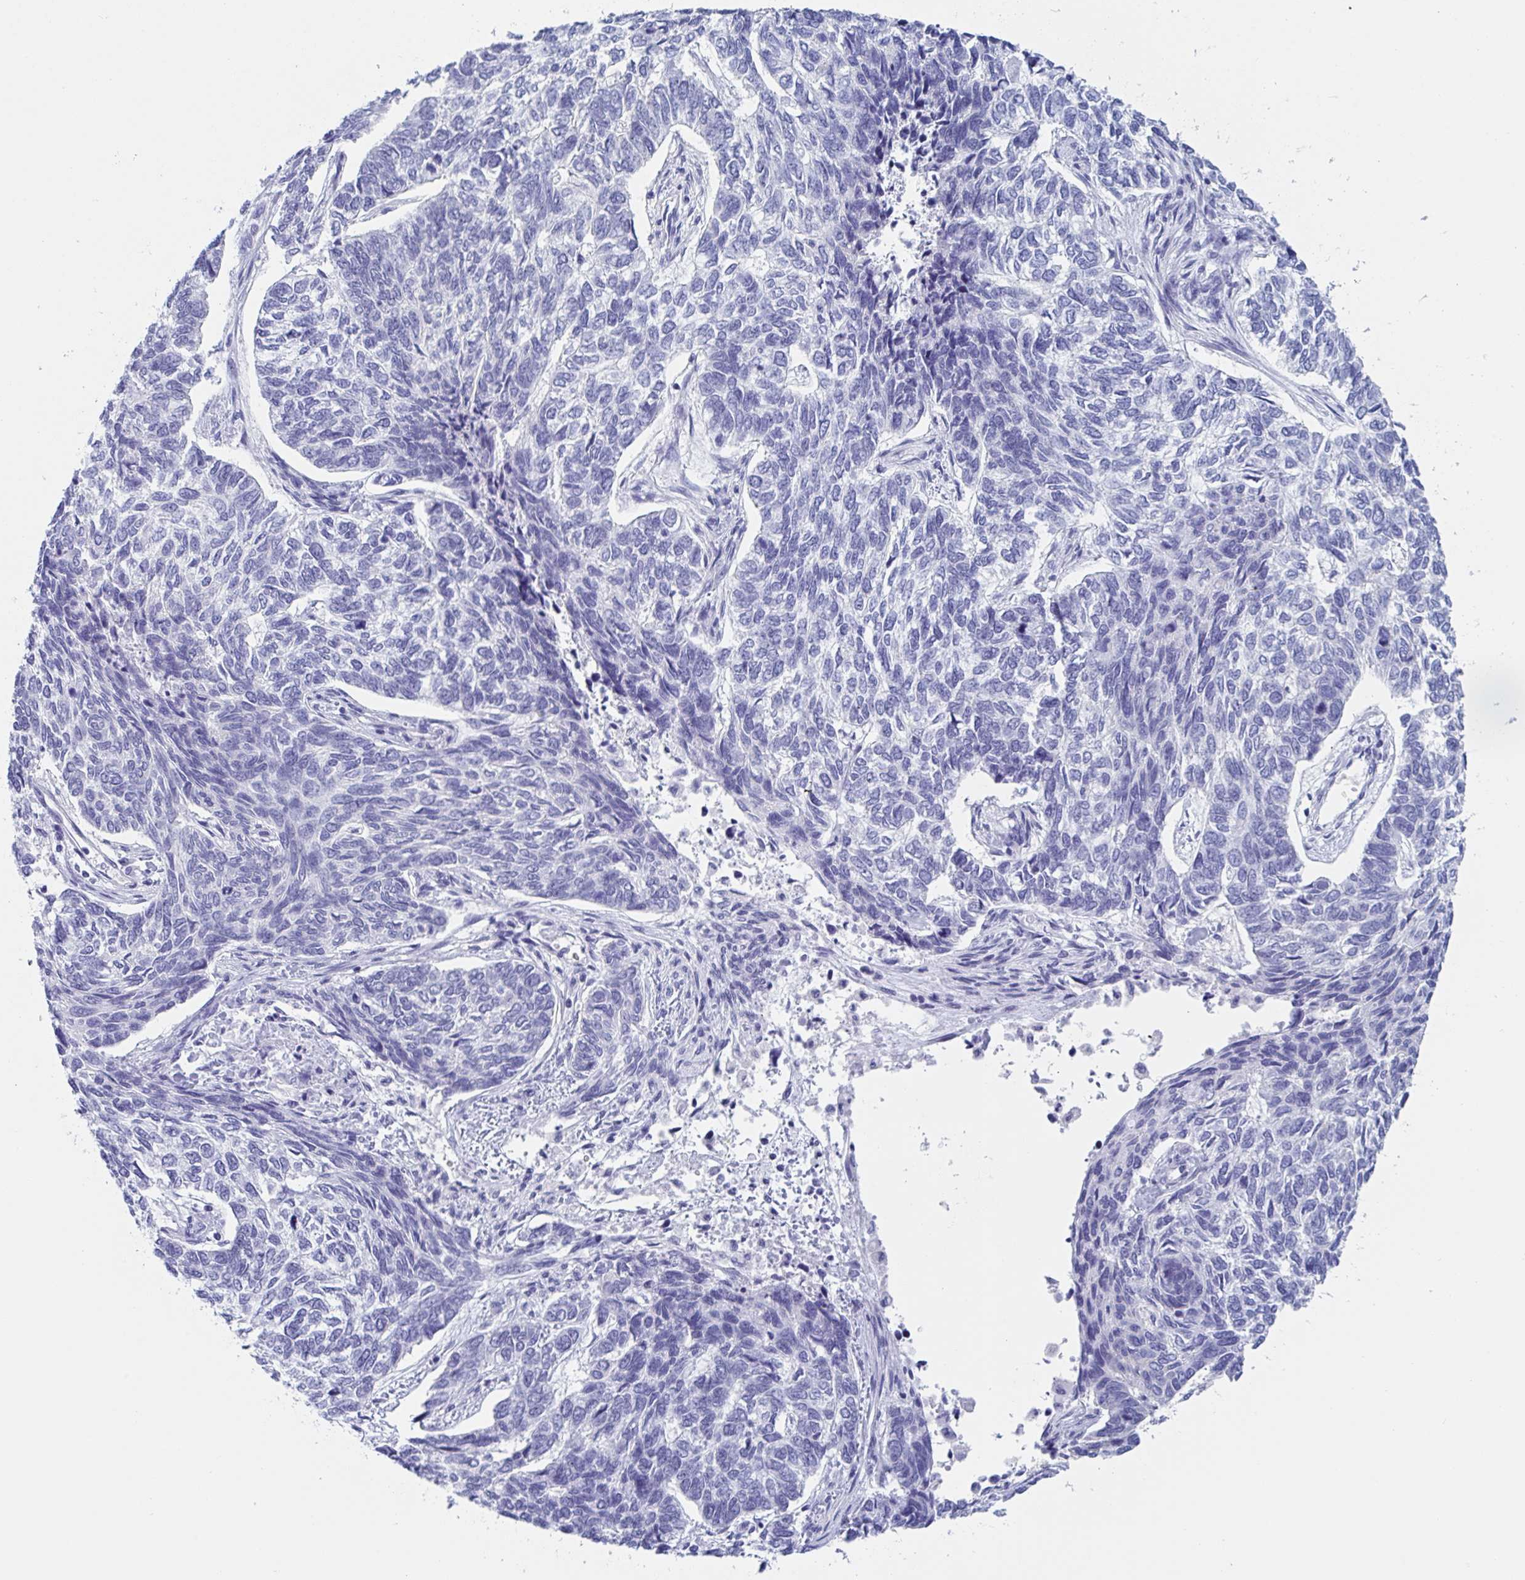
{"staining": {"intensity": "negative", "quantity": "none", "location": "none"}, "tissue": "skin cancer", "cell_type": "Tumor cells", "image_type": "cancer", "snomed": [{"axis": "morphology", "description": "Basal cell carcinoma"}, {"axis": "topography", "description": "Skin"}], "caption": "Immunohistochemistry (IHC) of human skin basal cell carcinoma shows no expression in tumor cells.", "gene": "ZPBP", "patient": {"sex": "female", "age": 65}}